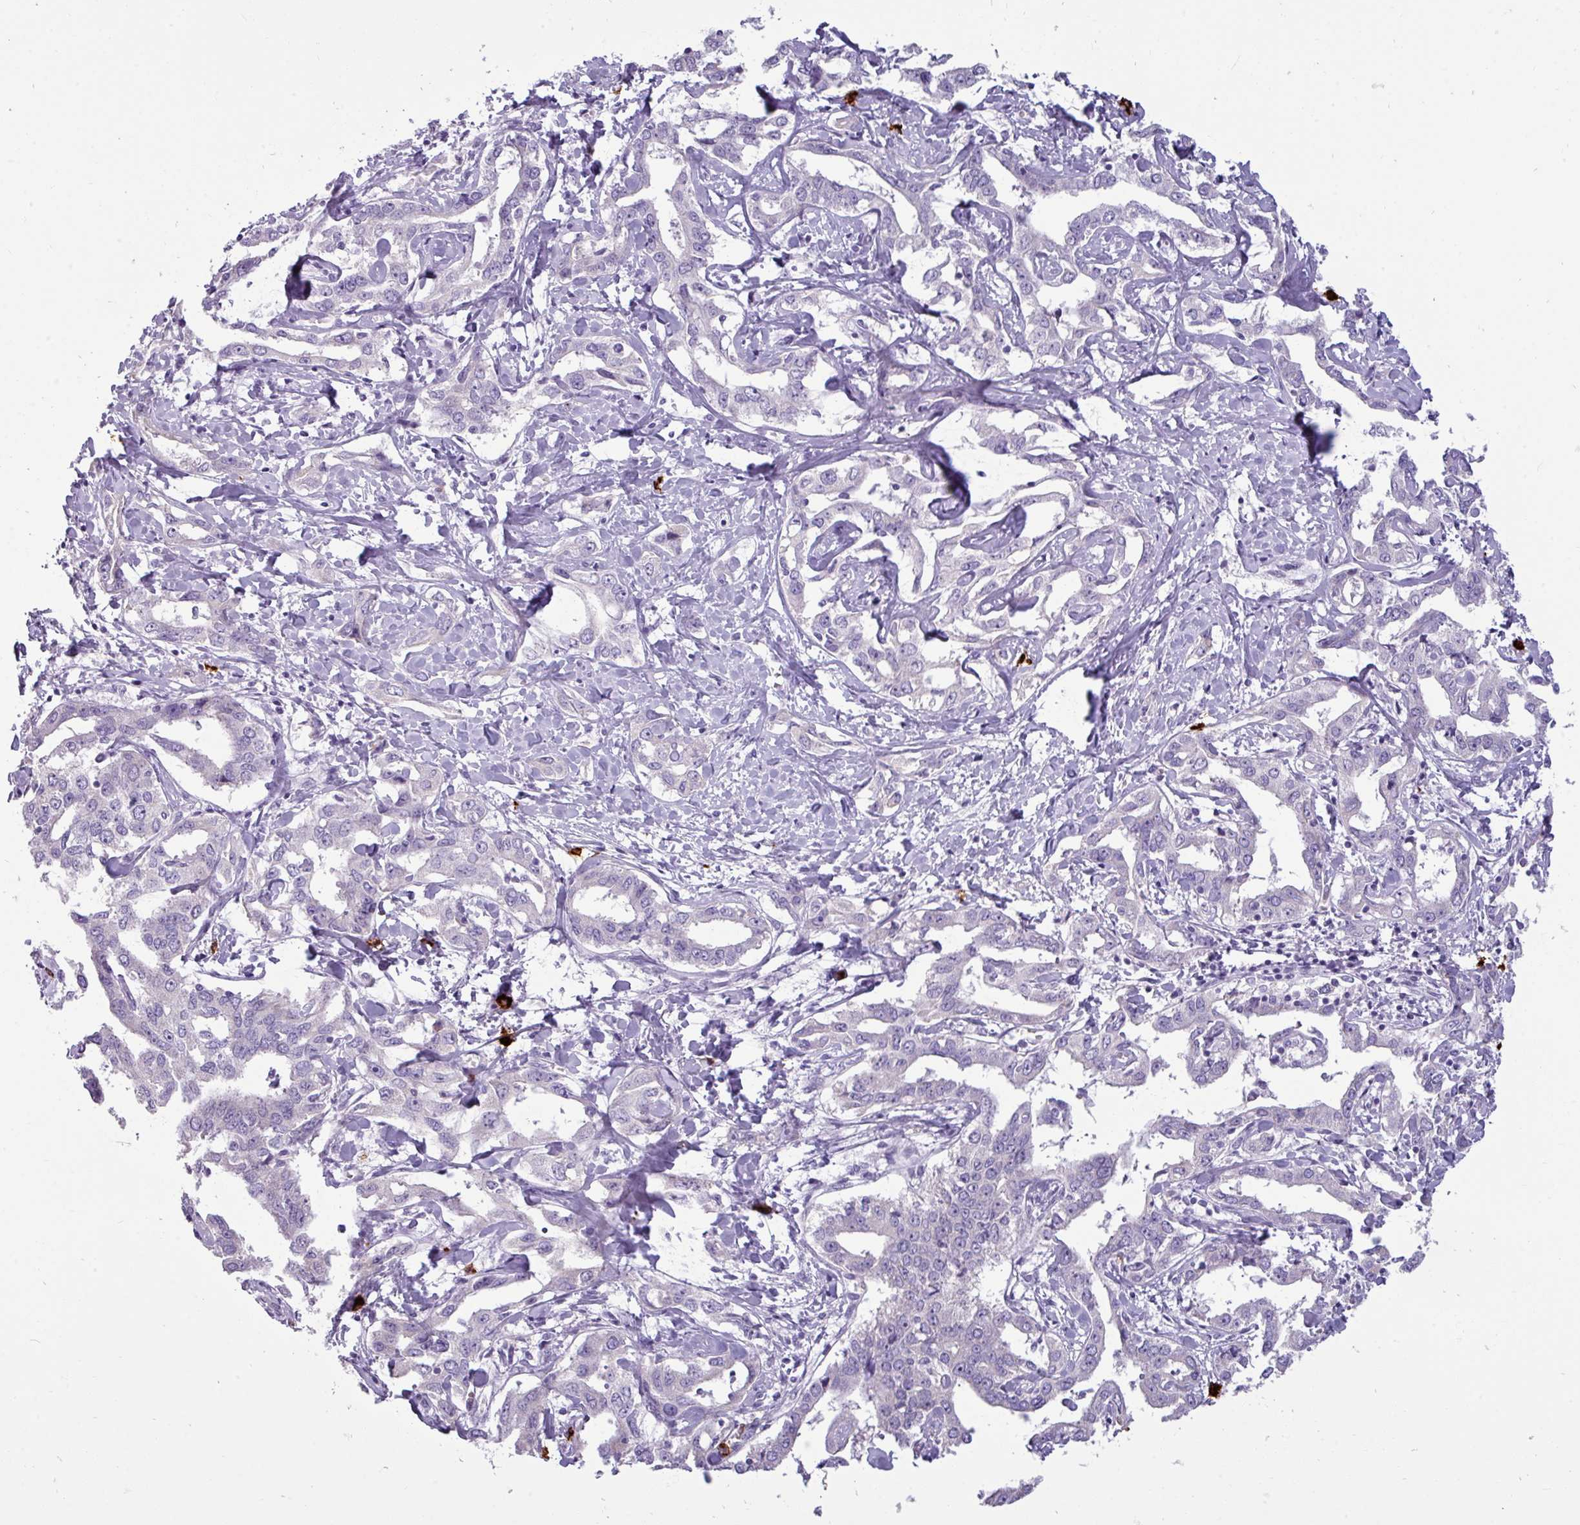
{"staining": {"intensity": "negative", "quantity": "none", "location": "none"}, "tissue": "liver cancer", "cell_type": "Tumor cells", "image_type": "cancer", "snomed": [{"axis": "morphology", "description": "Cholangiocarcinoma"}, {"axis": "topography", "description": "Liver"}], "caption": "IHC image of neoplastic tissue: liver cancer stained with DAB demonstrates no significant protein positivity in tumor cells. Brightfield microscopy of IHC stained with DAB (3,3'-diaminobenzidine) (brown) and hematoxylin (blue), captured at high magnification.", "gene": "TRIM39", "patient": {"sex": "male", "age": 59}}